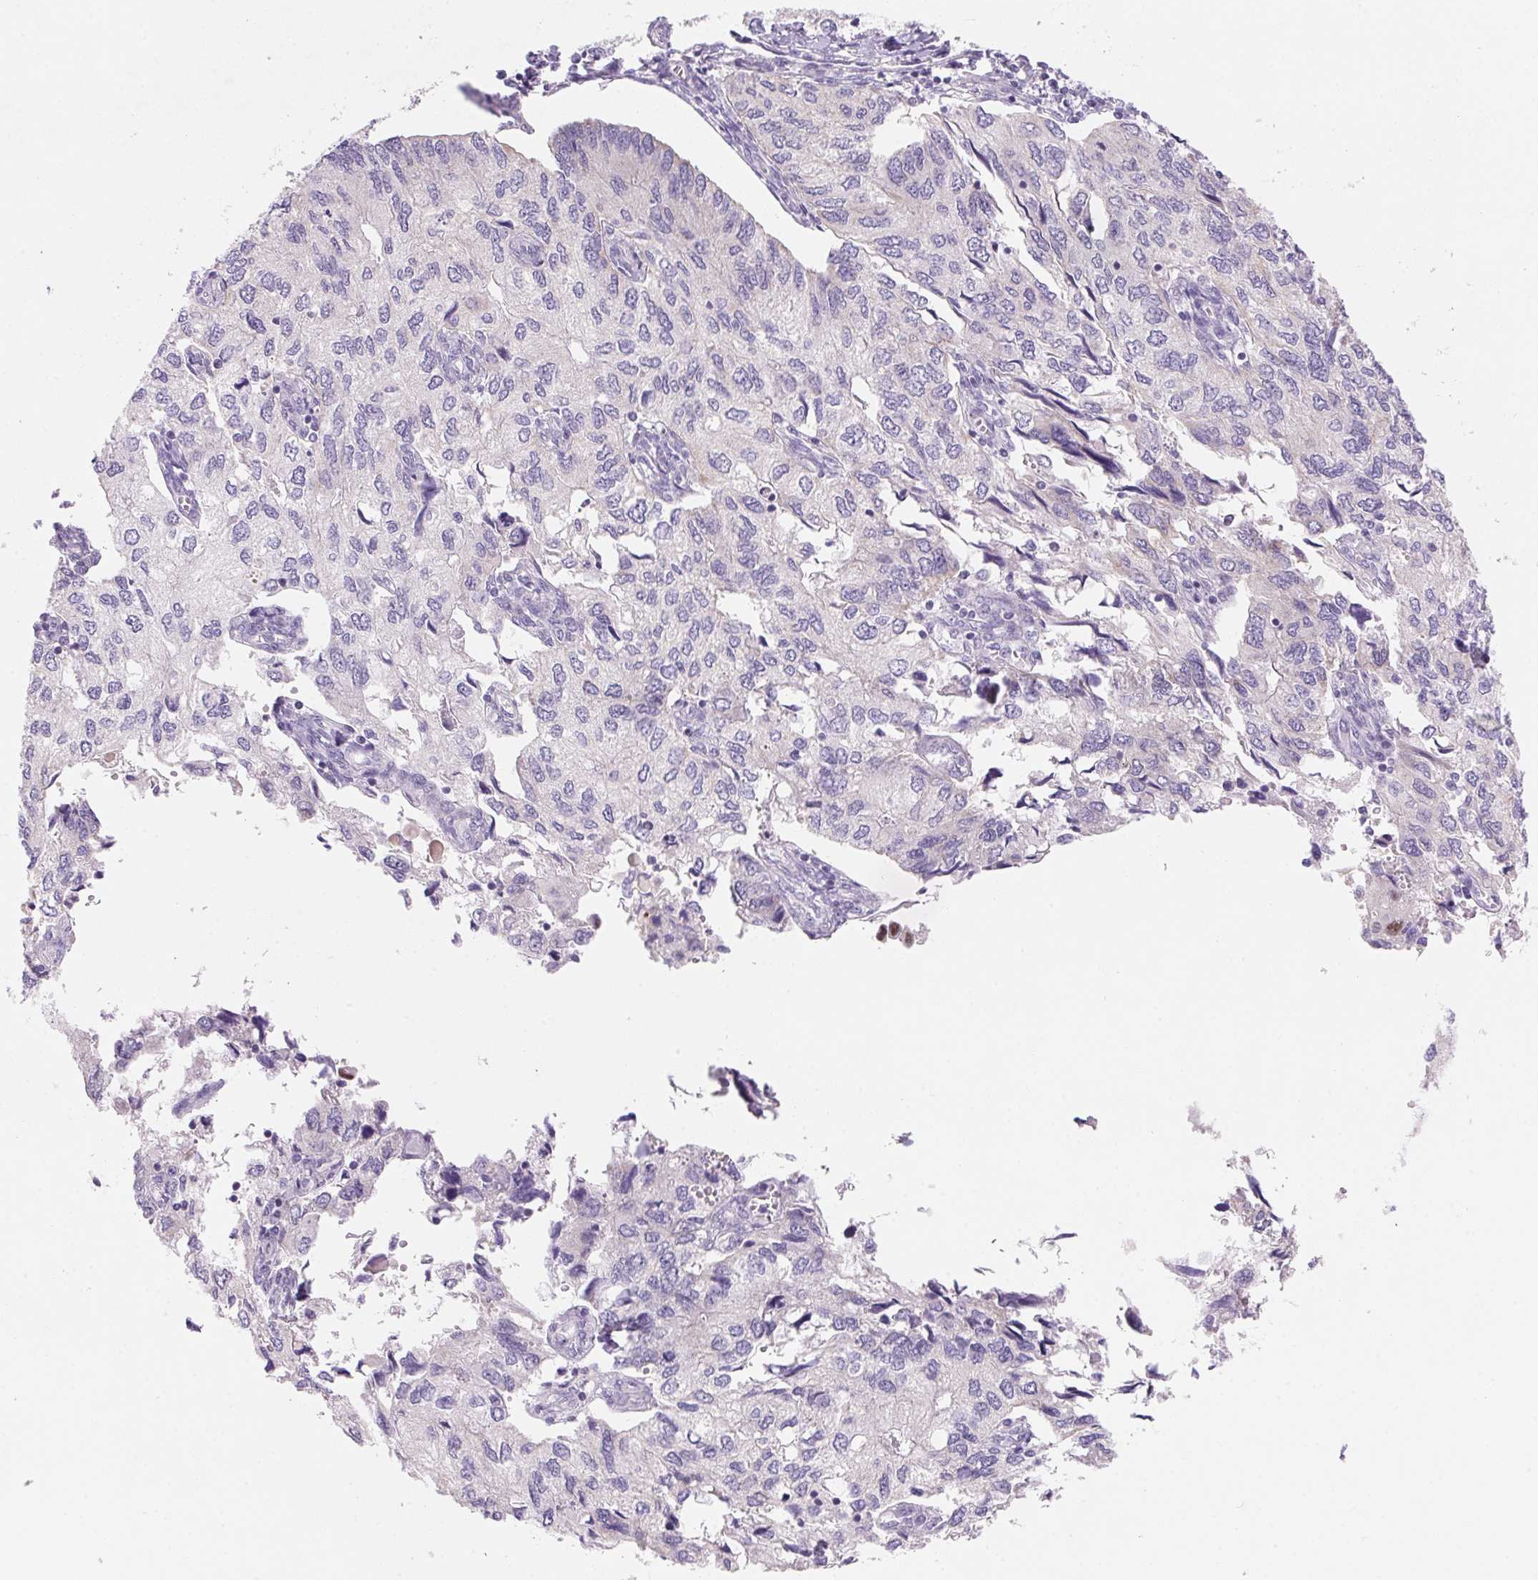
{"staining": {"intensity": "negative", "quantity": "none", "location": "none"}, "tissue": "endometrial cancer", "cell_type": "Tumor cells", "image_type": "cancer", "snomed": [{"axis": "morphology", "description": "Carcinoma, NOS"}, {"axis": "topography", "description": "Uterus"}], "caption": "Protein analysis of endometrial cancer (carcinoma) demonstrates no significant staining in tumor cells.", "gene": "DPPA5", "patient": {"sex": "female", "age": 76}}